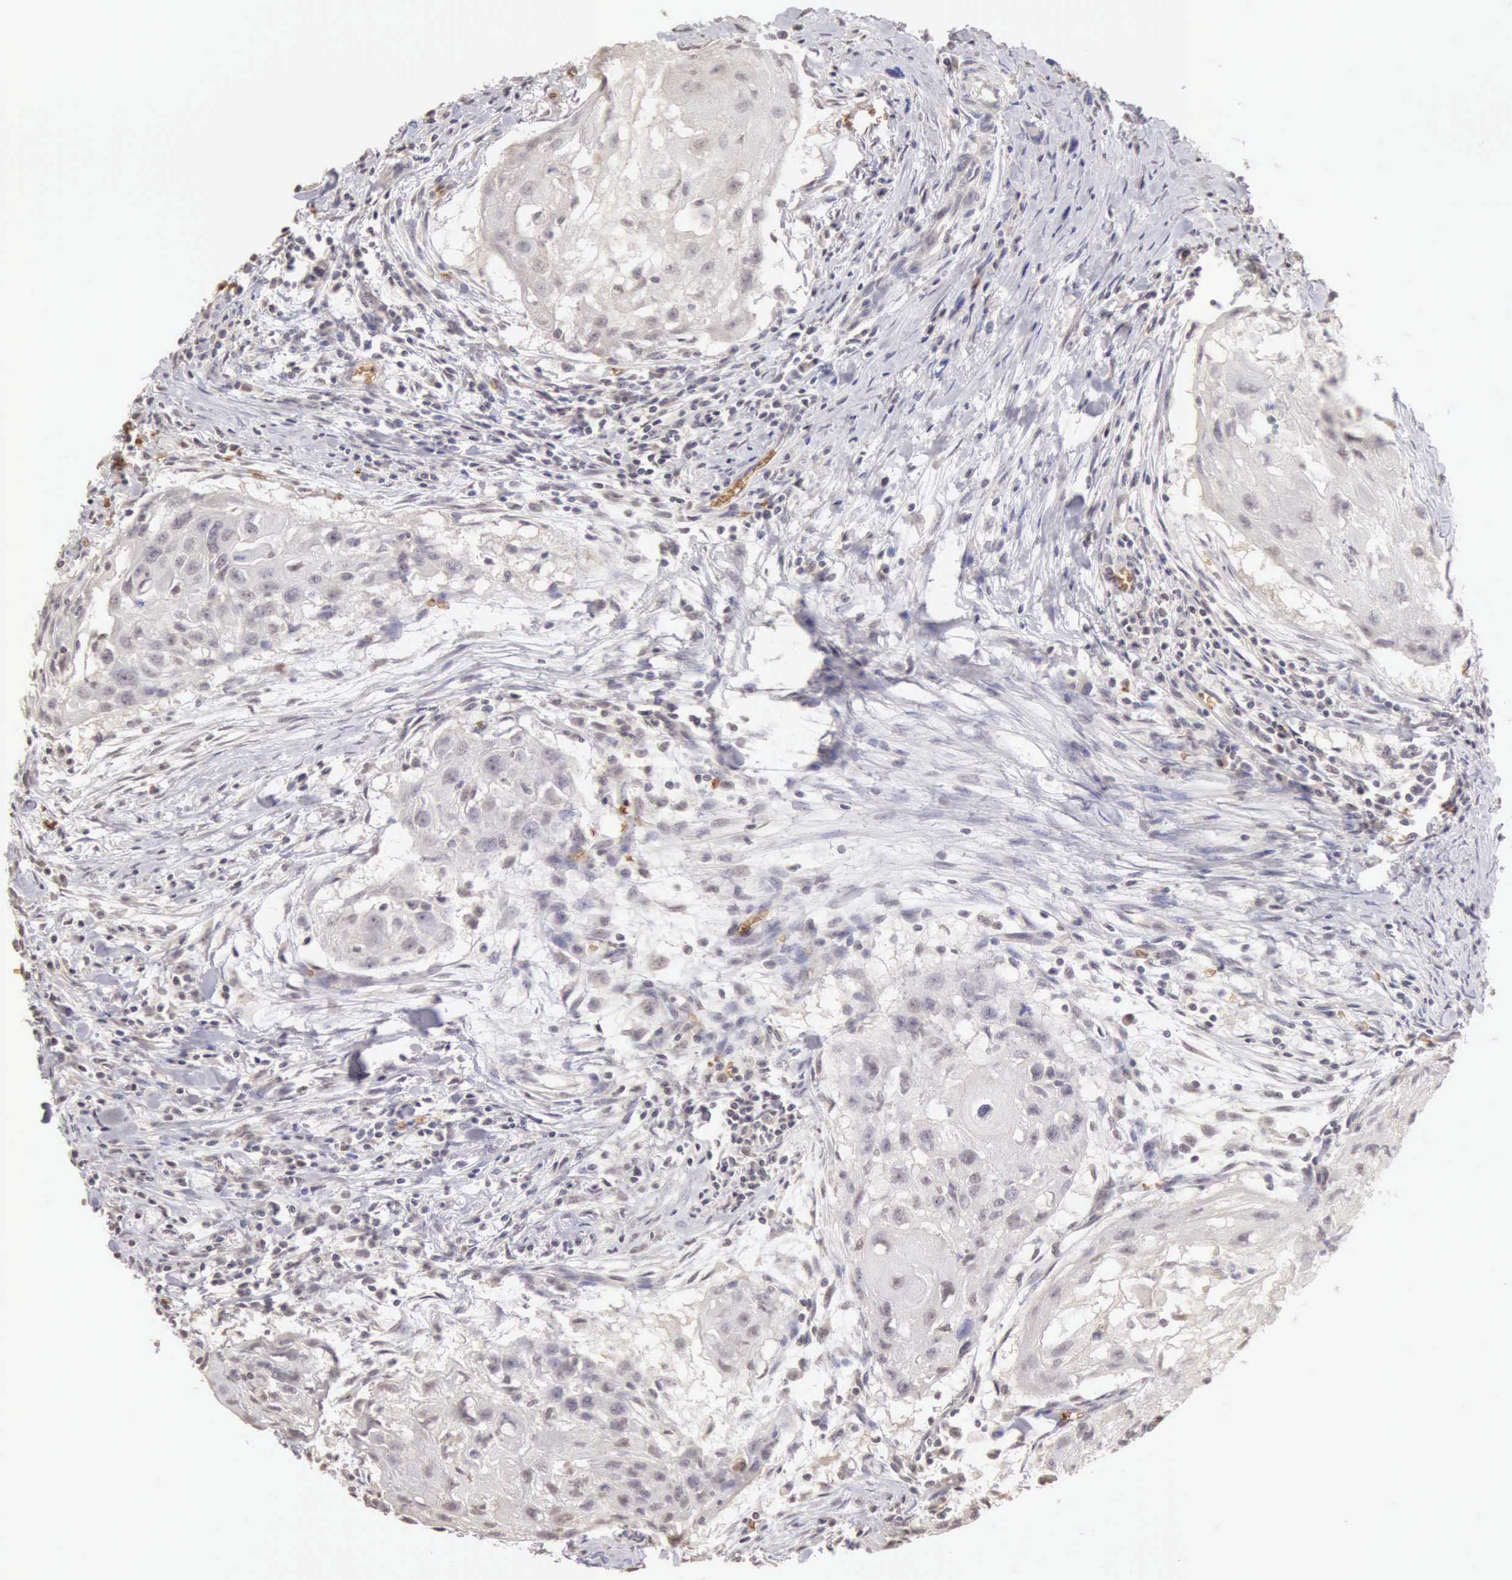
{"staining": {"intensity": "weak", "quantity": "<25%", "location": "nuclear"}, "tissue": "head and neck cancer", "cell_type": "Tumor cells", "image_type": "cancer", "snomed": [{"axis": "morphology", "description": "Squamous cell carcinoma, NOS"}, {"axis": "topography", "description": "Head-Neck"}], "caption": "Head and neck cancer (squamous cell carcinoma) stained for a protein using IHC demonstrates no staining tumor cells.", "gene": "CFI", "patient": {"sex": "male", "age": 64}}